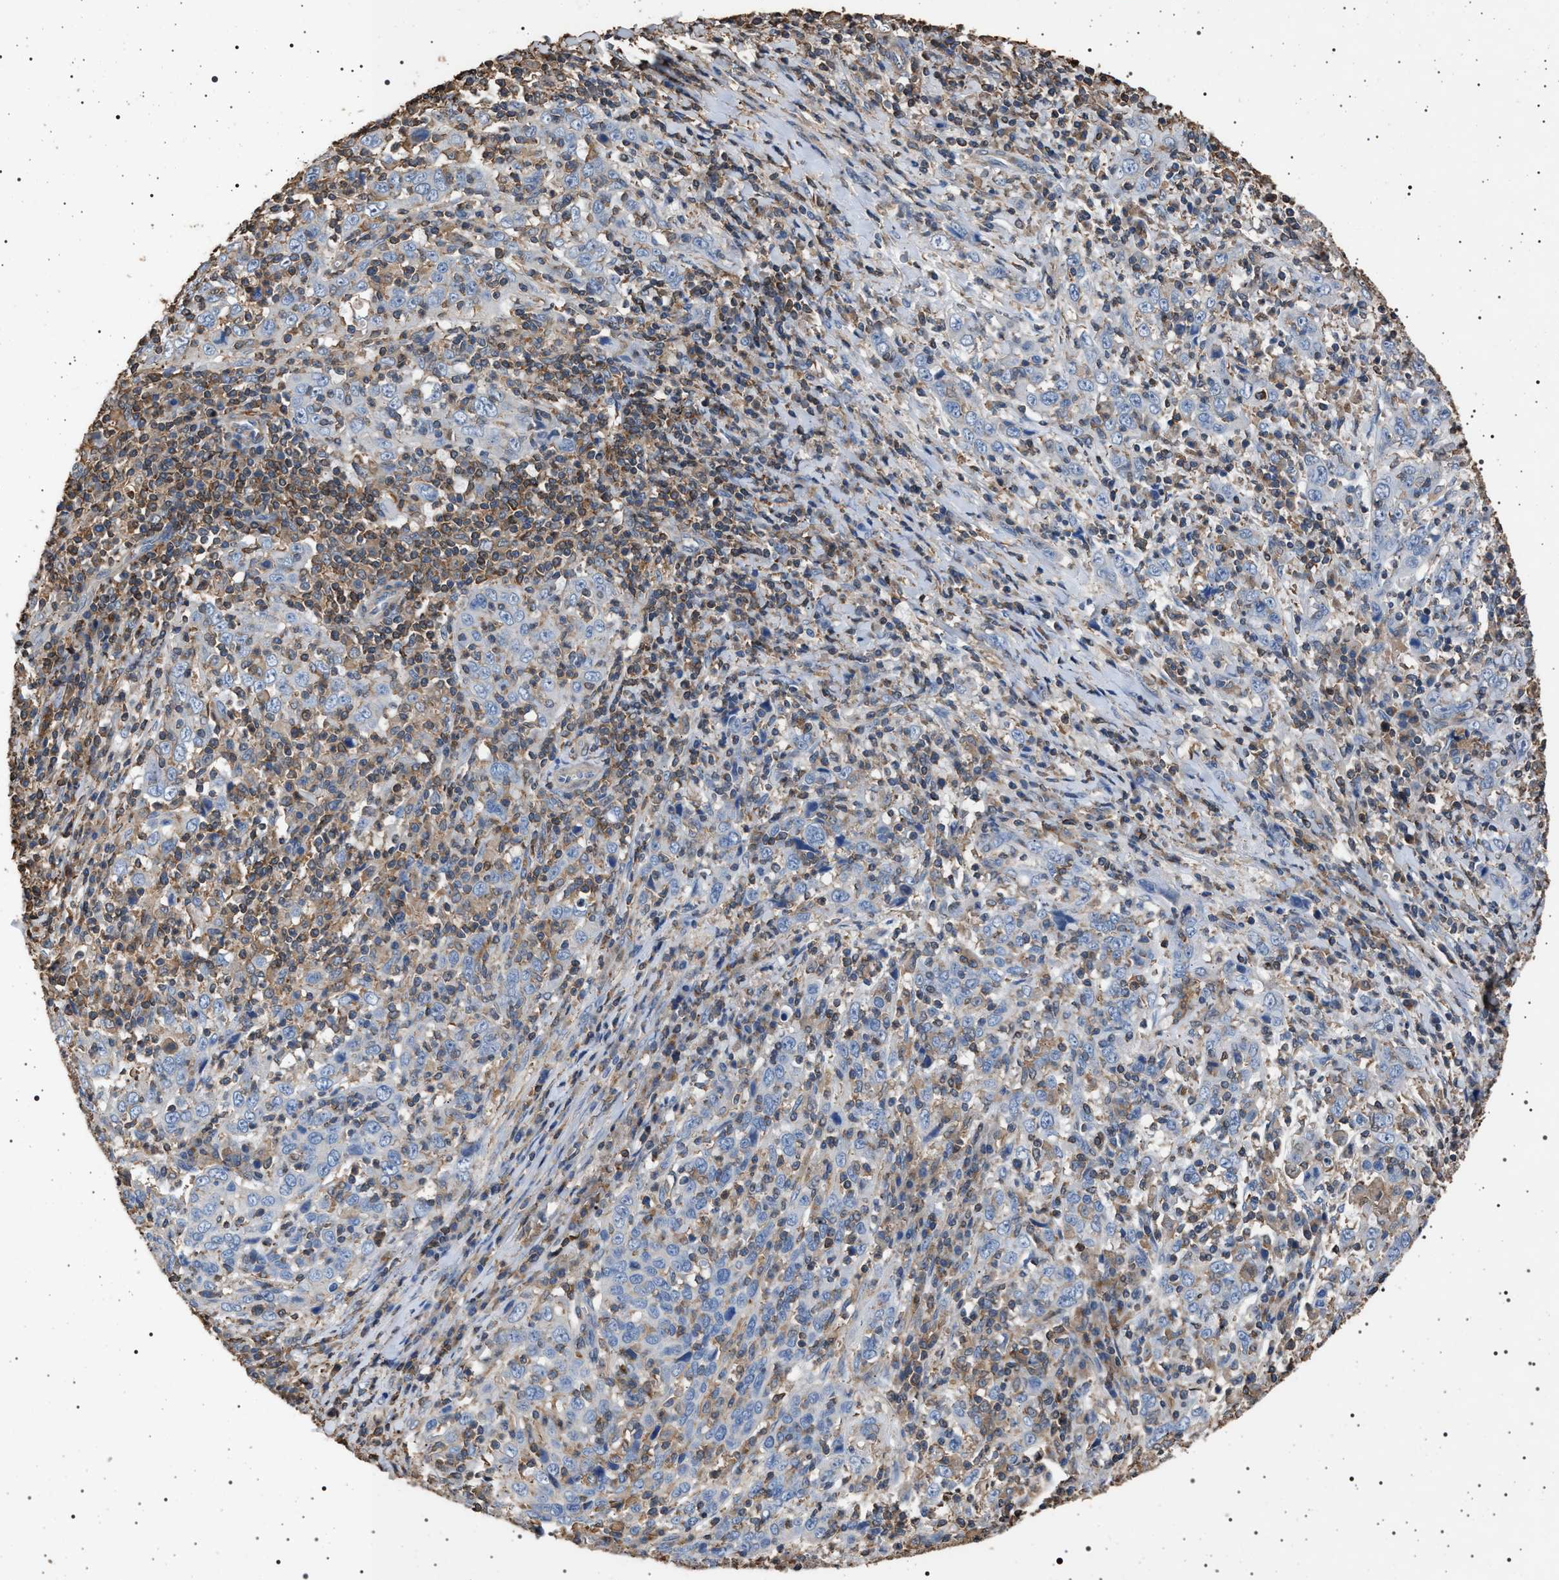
{"staining": {"intensity": "negative", "quantity": "none", "location": "none"}, "tissue": "cervical cancer", "cell_type": "Tumor cells", "image_type": "cancer", "snomed": [{"axis": "morphology", "description": "Squamous cell carcinoma, NOS"}, {"axis": "topography", "description": "Cervix"}], "caption": "Immunohistochemistry (IHC) photomicrograph of human cervical squamous cell carcinoma stained for a protein (brown), which exhibits no expression in tumor cells.", "gene": "SMAP2", "patient": {"sex": "female", "age": 46}}